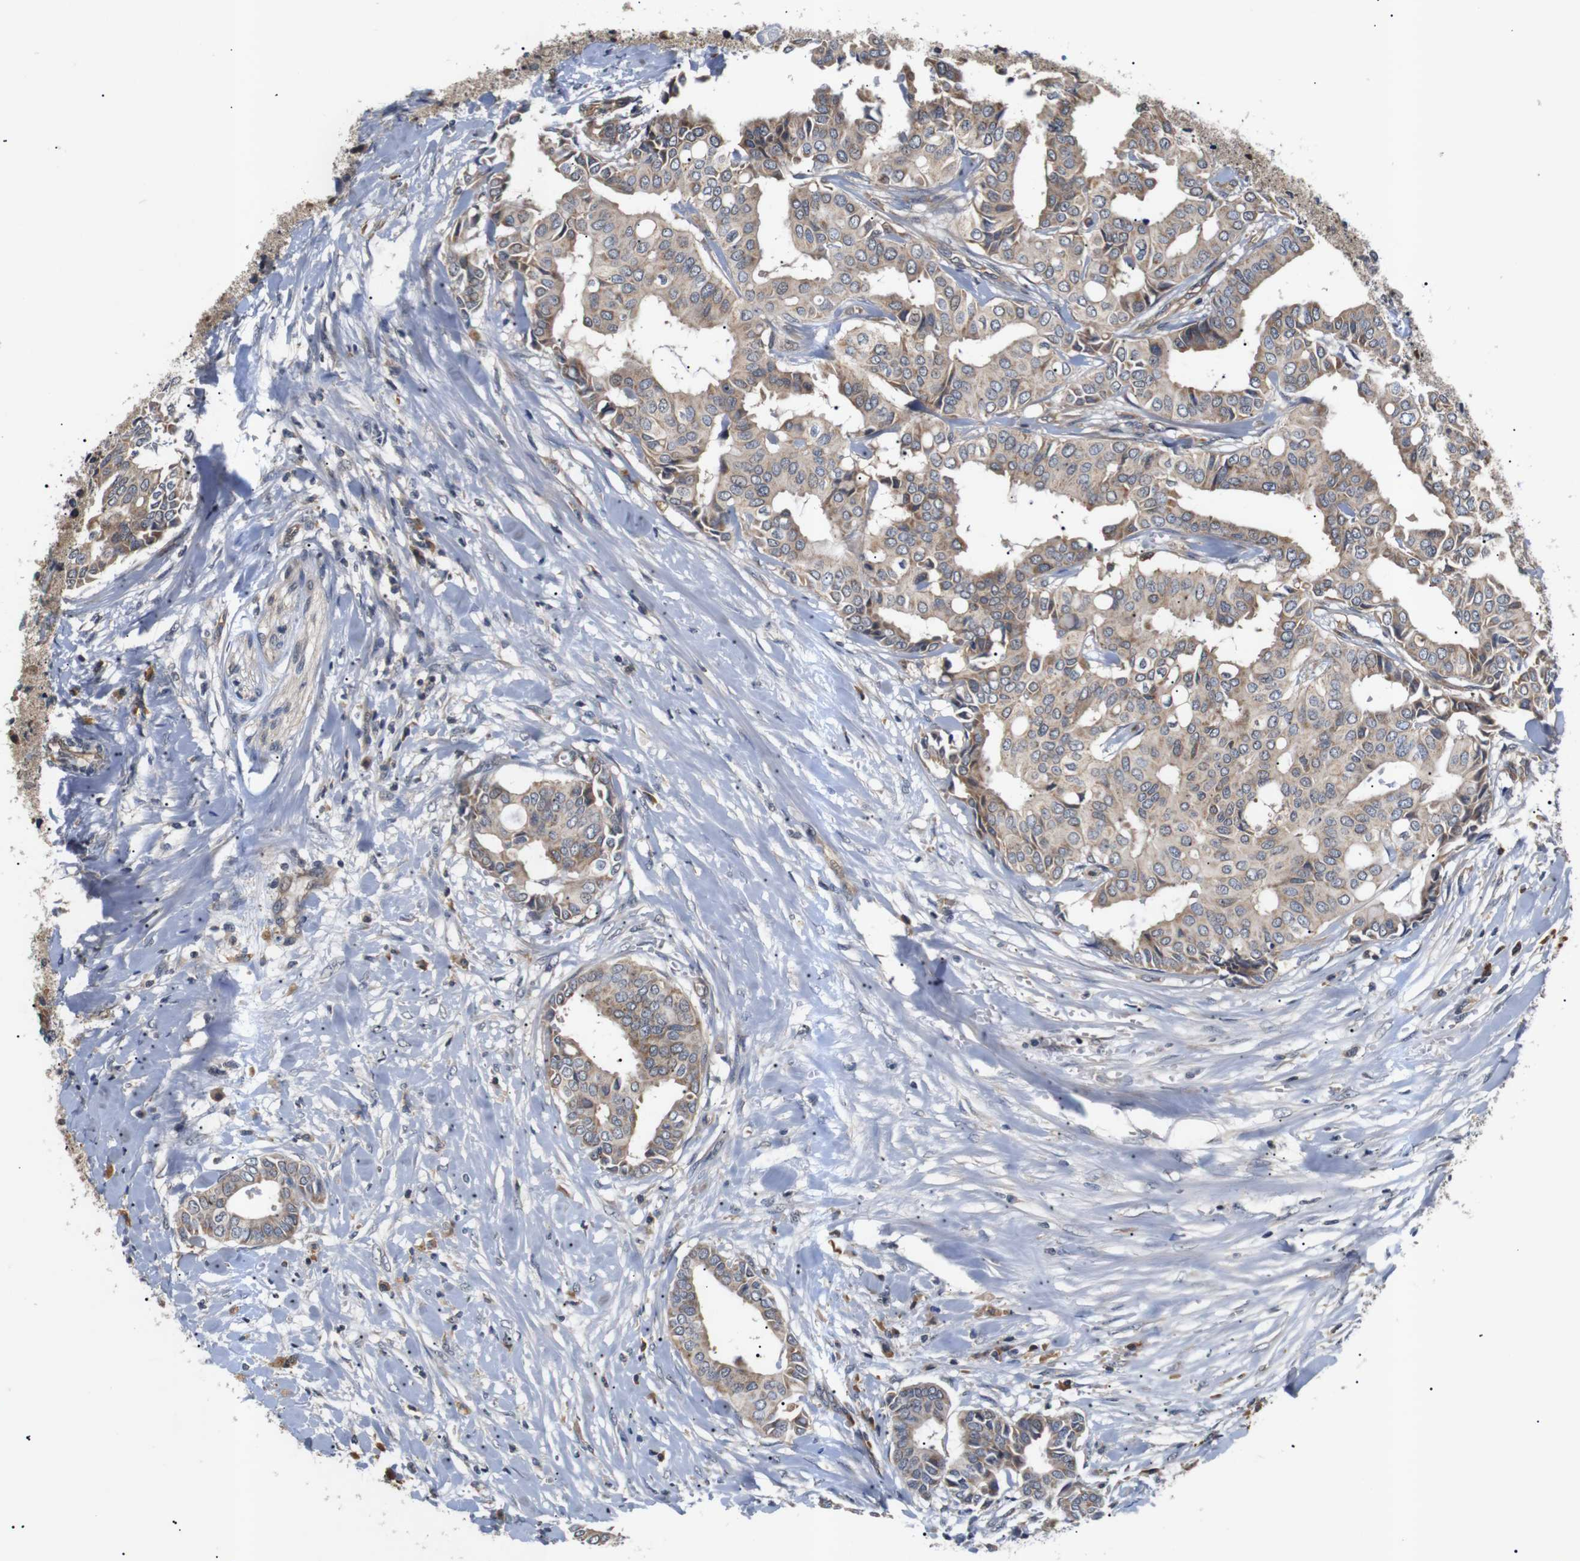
{"staining": {"intensity": "weak", "quantity": ">75%", "location": "cytoplasmic/membranous"}, "tissue": "head and neck cancer", "cell_type": "Tumor cells", "image_type": "cancer", "snomed": [{"axis": "morphology", "description": "Adenocarcinoma, NOS"}, {"axis": "topography", "description": "Salivary gland"}, {"axis": "topography", "description": "Head-Neck"}], "caption": "Tumor cells exhibit weak cytoplasmic/membranous expression in approximately >75% of cells in head and neck adenocarcinoma.", "gene": "RIPK1", "patient": {"sex": "female", "age": 59}}